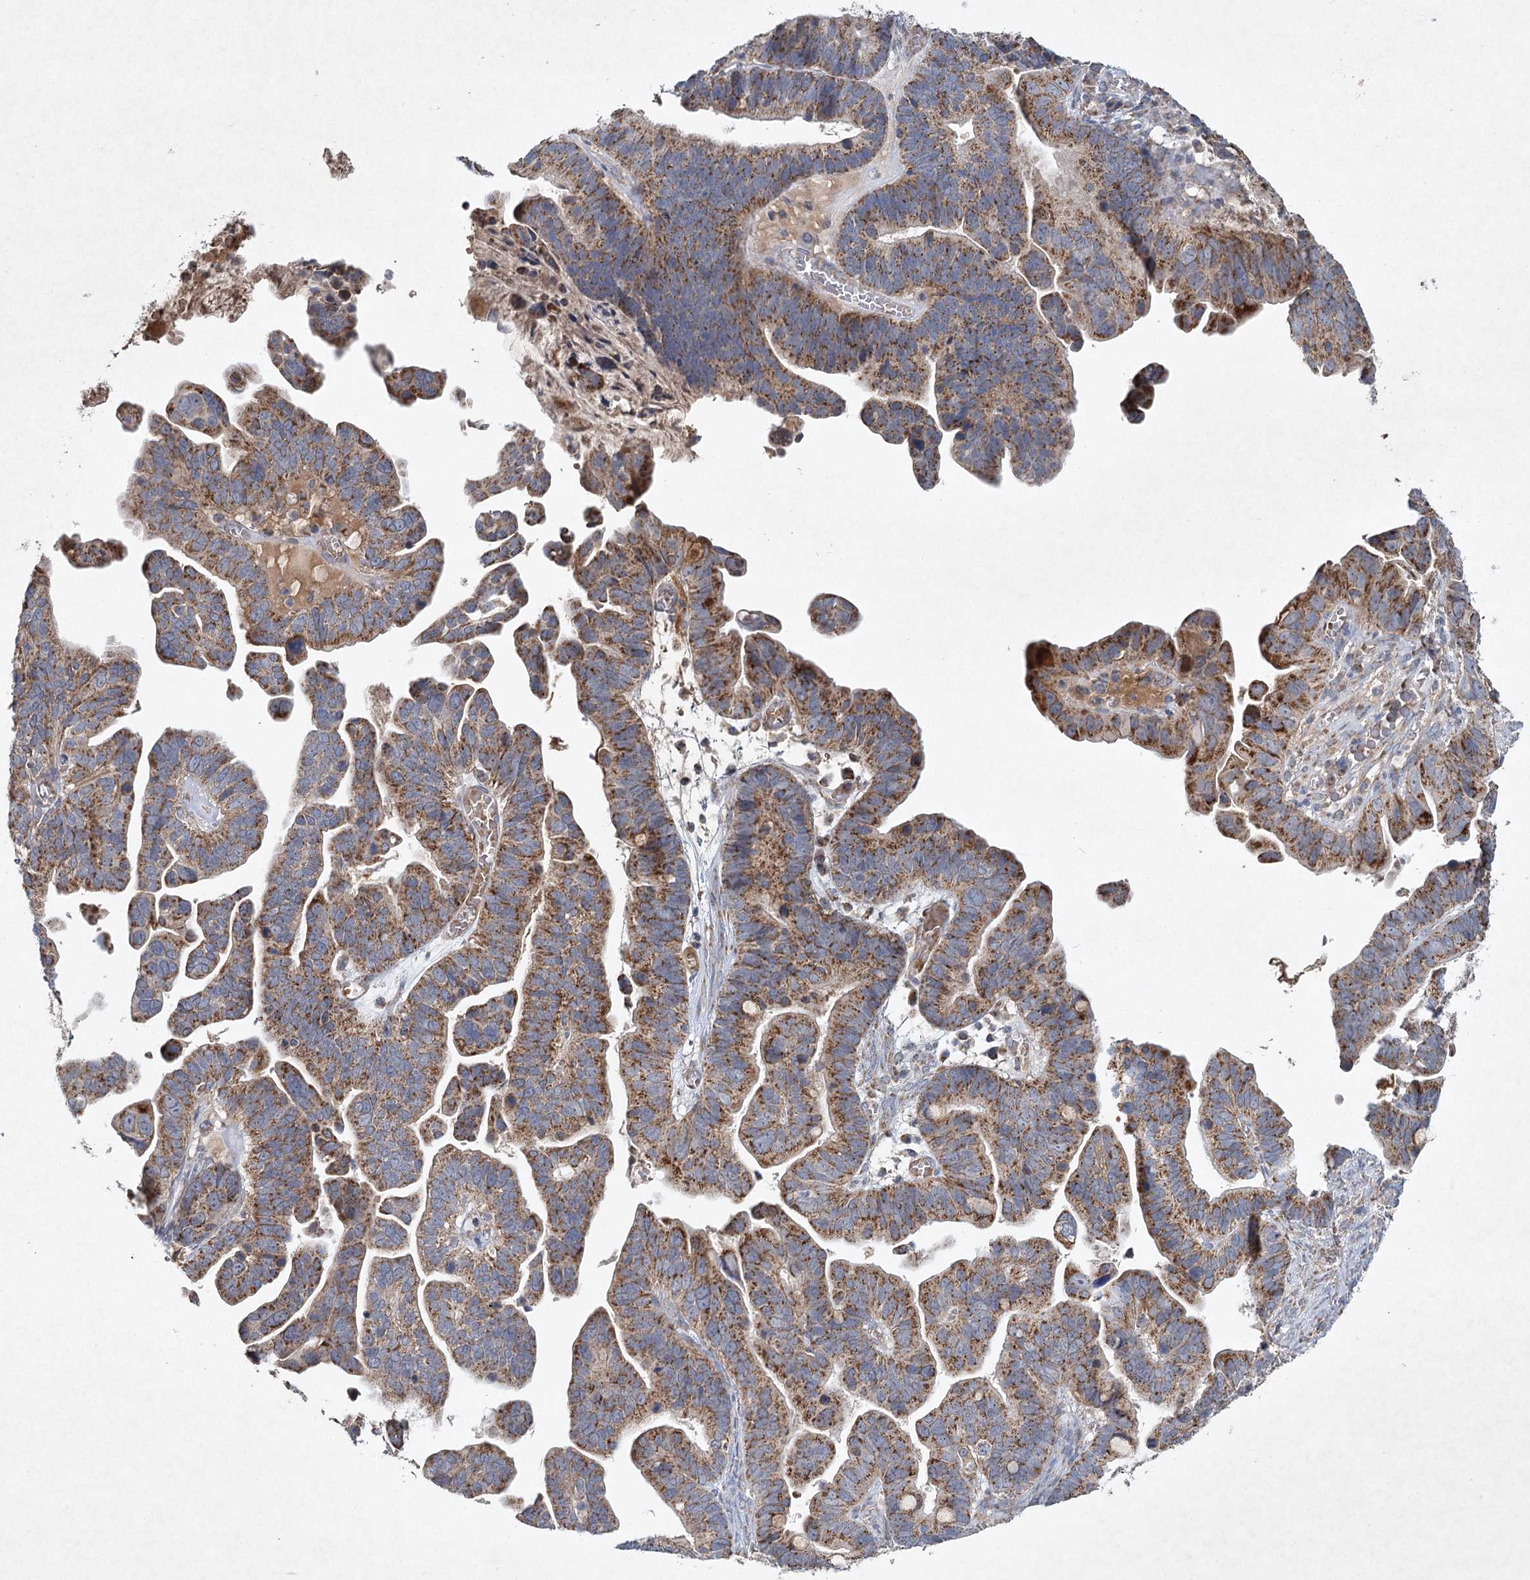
{"staining": {"intensity": "moderate", "quantity": ">75%", "location": "cytoplasmic/membranous"}, "tissue": "ovarian cancer", "cell_type": "Tumor cells", "image_type": "cancer", "snomed": [{"axis": "morphology", "description": "Cystadenocarcinoma, serous, NOS"}, {"axis": "topography", "description": "Ovary"}], "caption": "Immunohistochemistry (IHC) histopathology image of neoplastic tissue: ovarian cancer stained using IHC displays medium levels of moderate protein expression localized specifically in the cytoplasmic/membranous of tumor cells, appearing as a cytoplasmic/membranous brown color.", "gene": "MRPL44", "patient": {"sex": "female", "age": 56}}